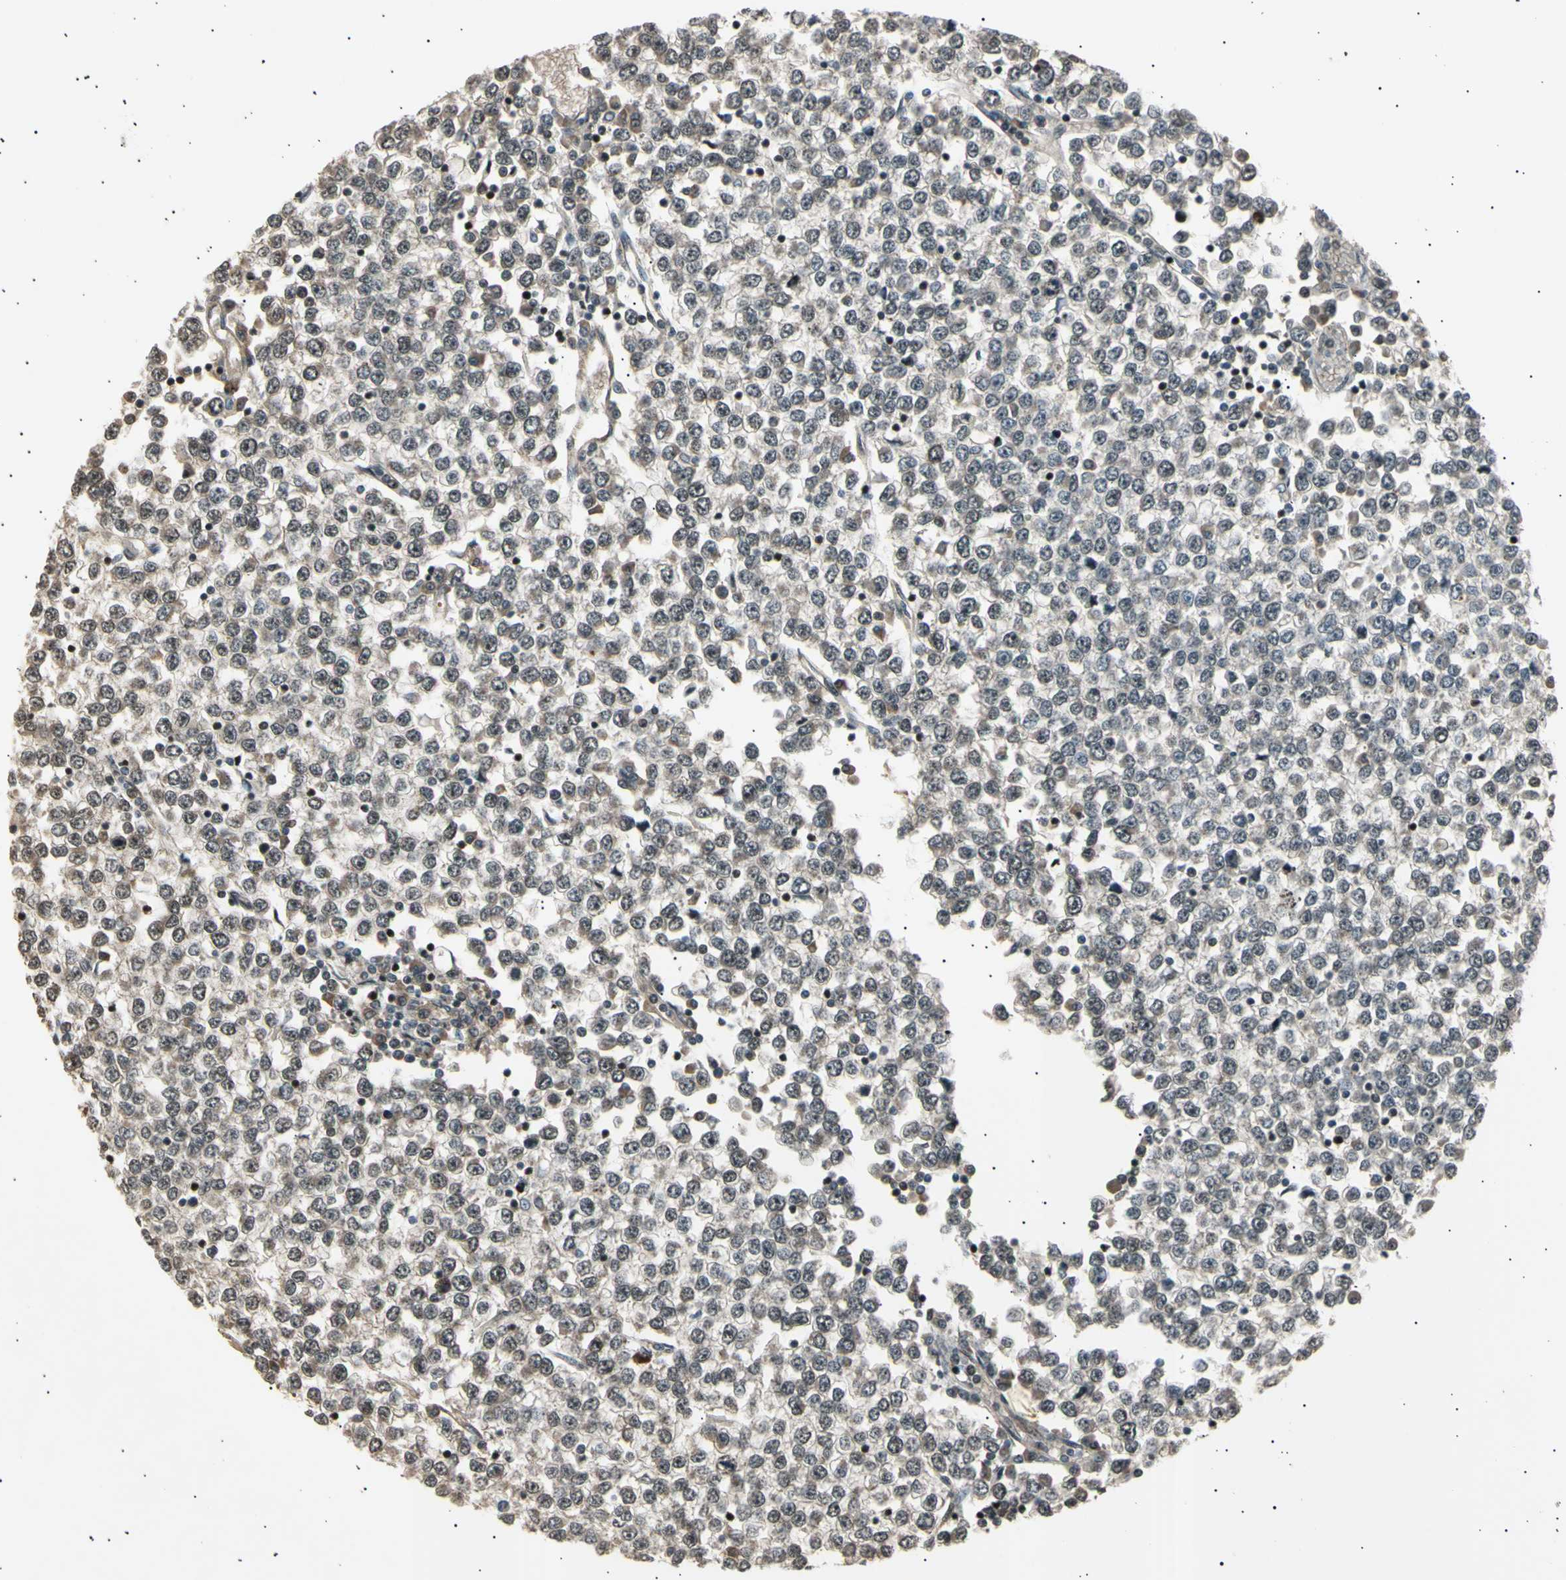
{"staining": {"intensity": "weak", "quantity": "25%-75%", "location": "cytoplasmic/membranous,nuclear"}, "tissue": "testis cancer", "cell_type": "Tumor cells", "image_type": "cancer", "snomed": [{"axis": "morphology", "description": "Seminoma, NOS"}, {"axis": "topography", "description": "Testis"}], "caption": "Human seminoma (testis) stained with a brown dye displays weak cytoplasmic/membranous and nuclear positive positivity in about 25%-75% of tumor cells.", "gene": "NUAK2", "patient": {"sex": "male", "age": 65}}